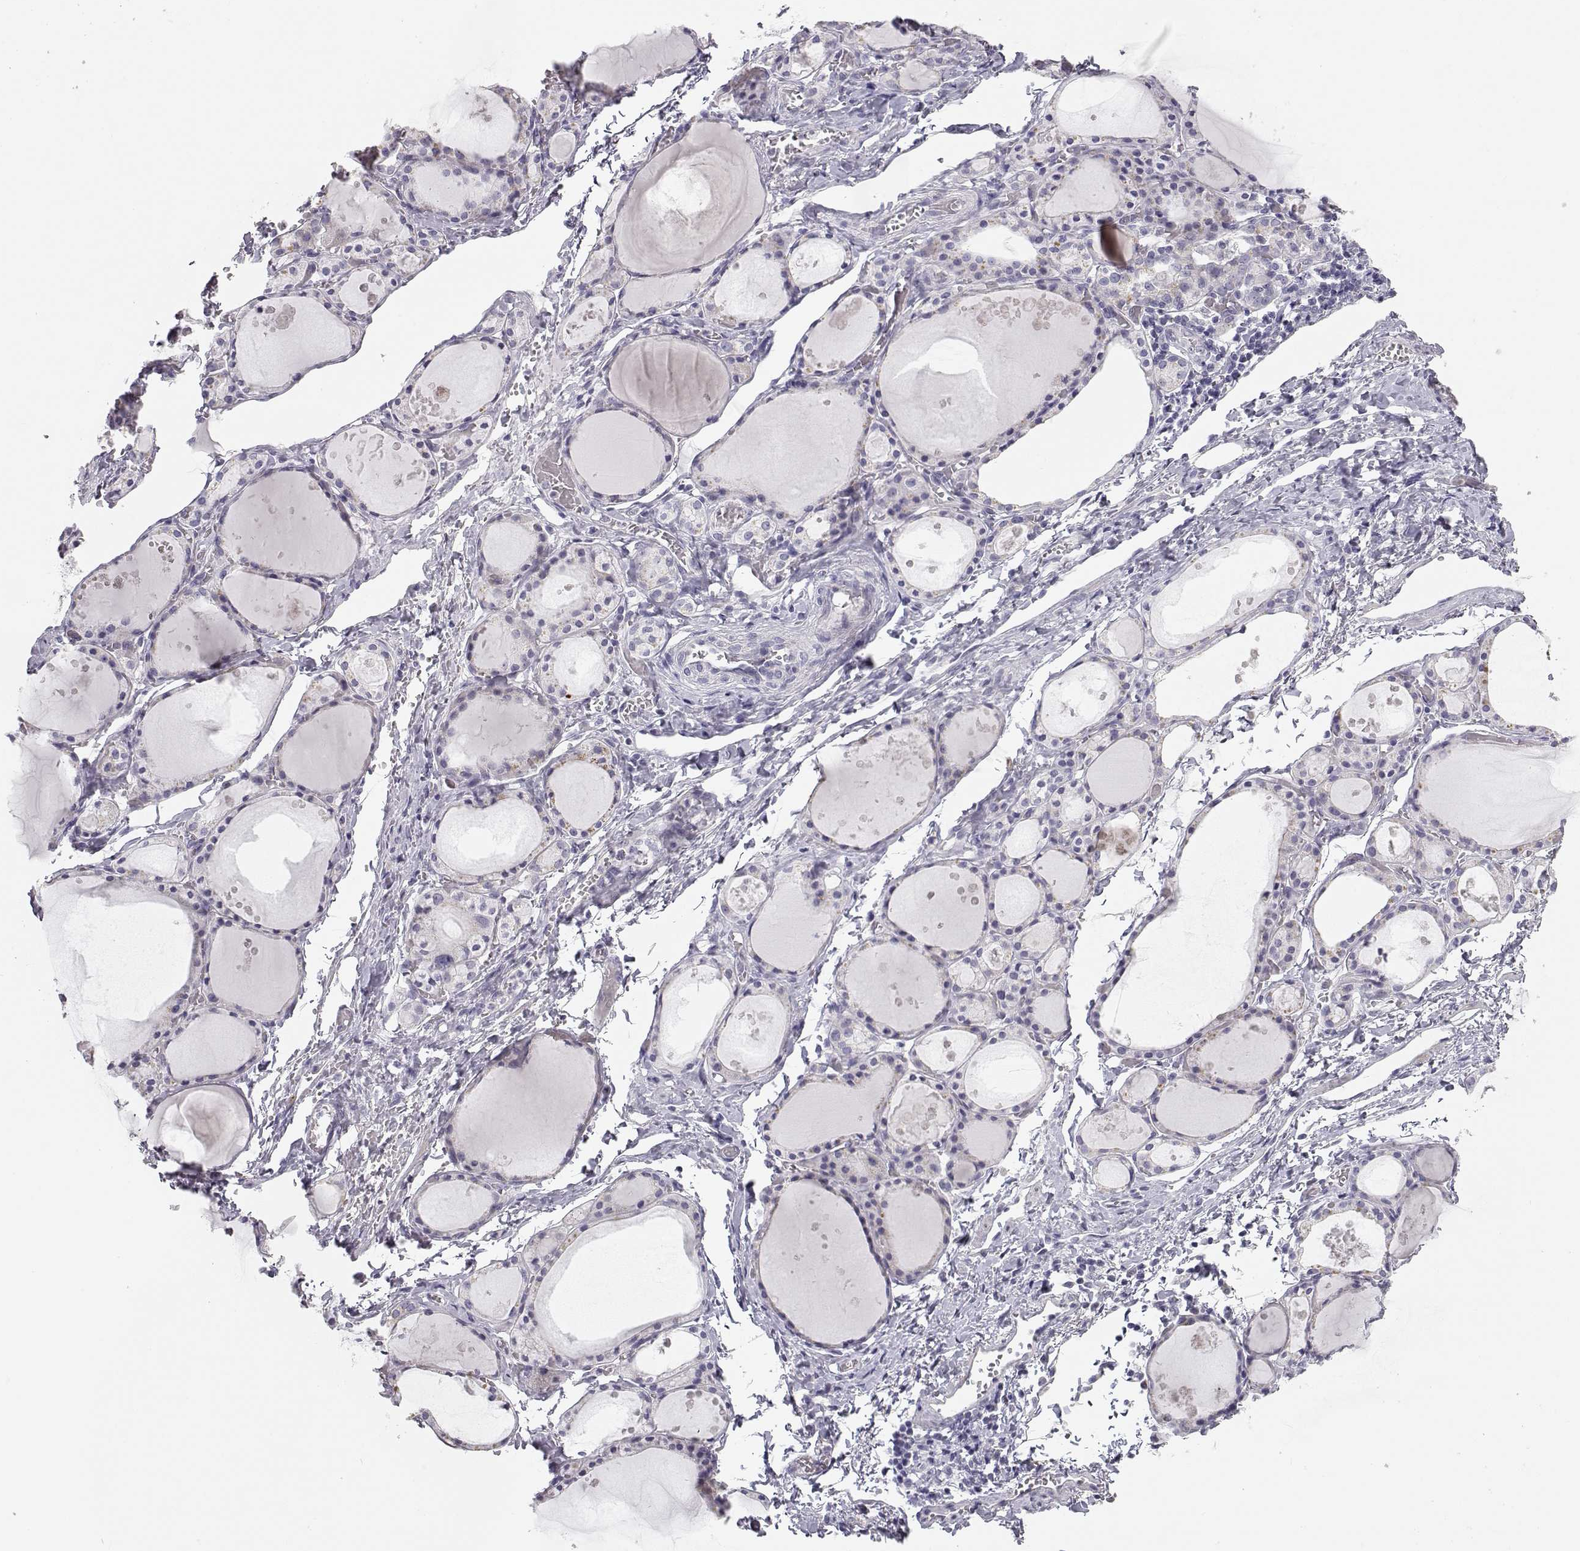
{"staining": {"intensity": "negative", "quantity": "none", "location": "none"}, "tissue": "thyroid gland", "cell_type": "Glandular cells", "image_type": "normal", "snomed": [{"axis": "morphology", "description": "Normal tissue, NOS"}, {"axis": "topography", "description": "Thyroid gland"}], "caption": "Thyroid gland stained for a protein using immunohistochemistry (IHC) shows no positivity glandular cells.", "gene": "MYCBPAP", "patient": {"sex": "male", "age": 68}}